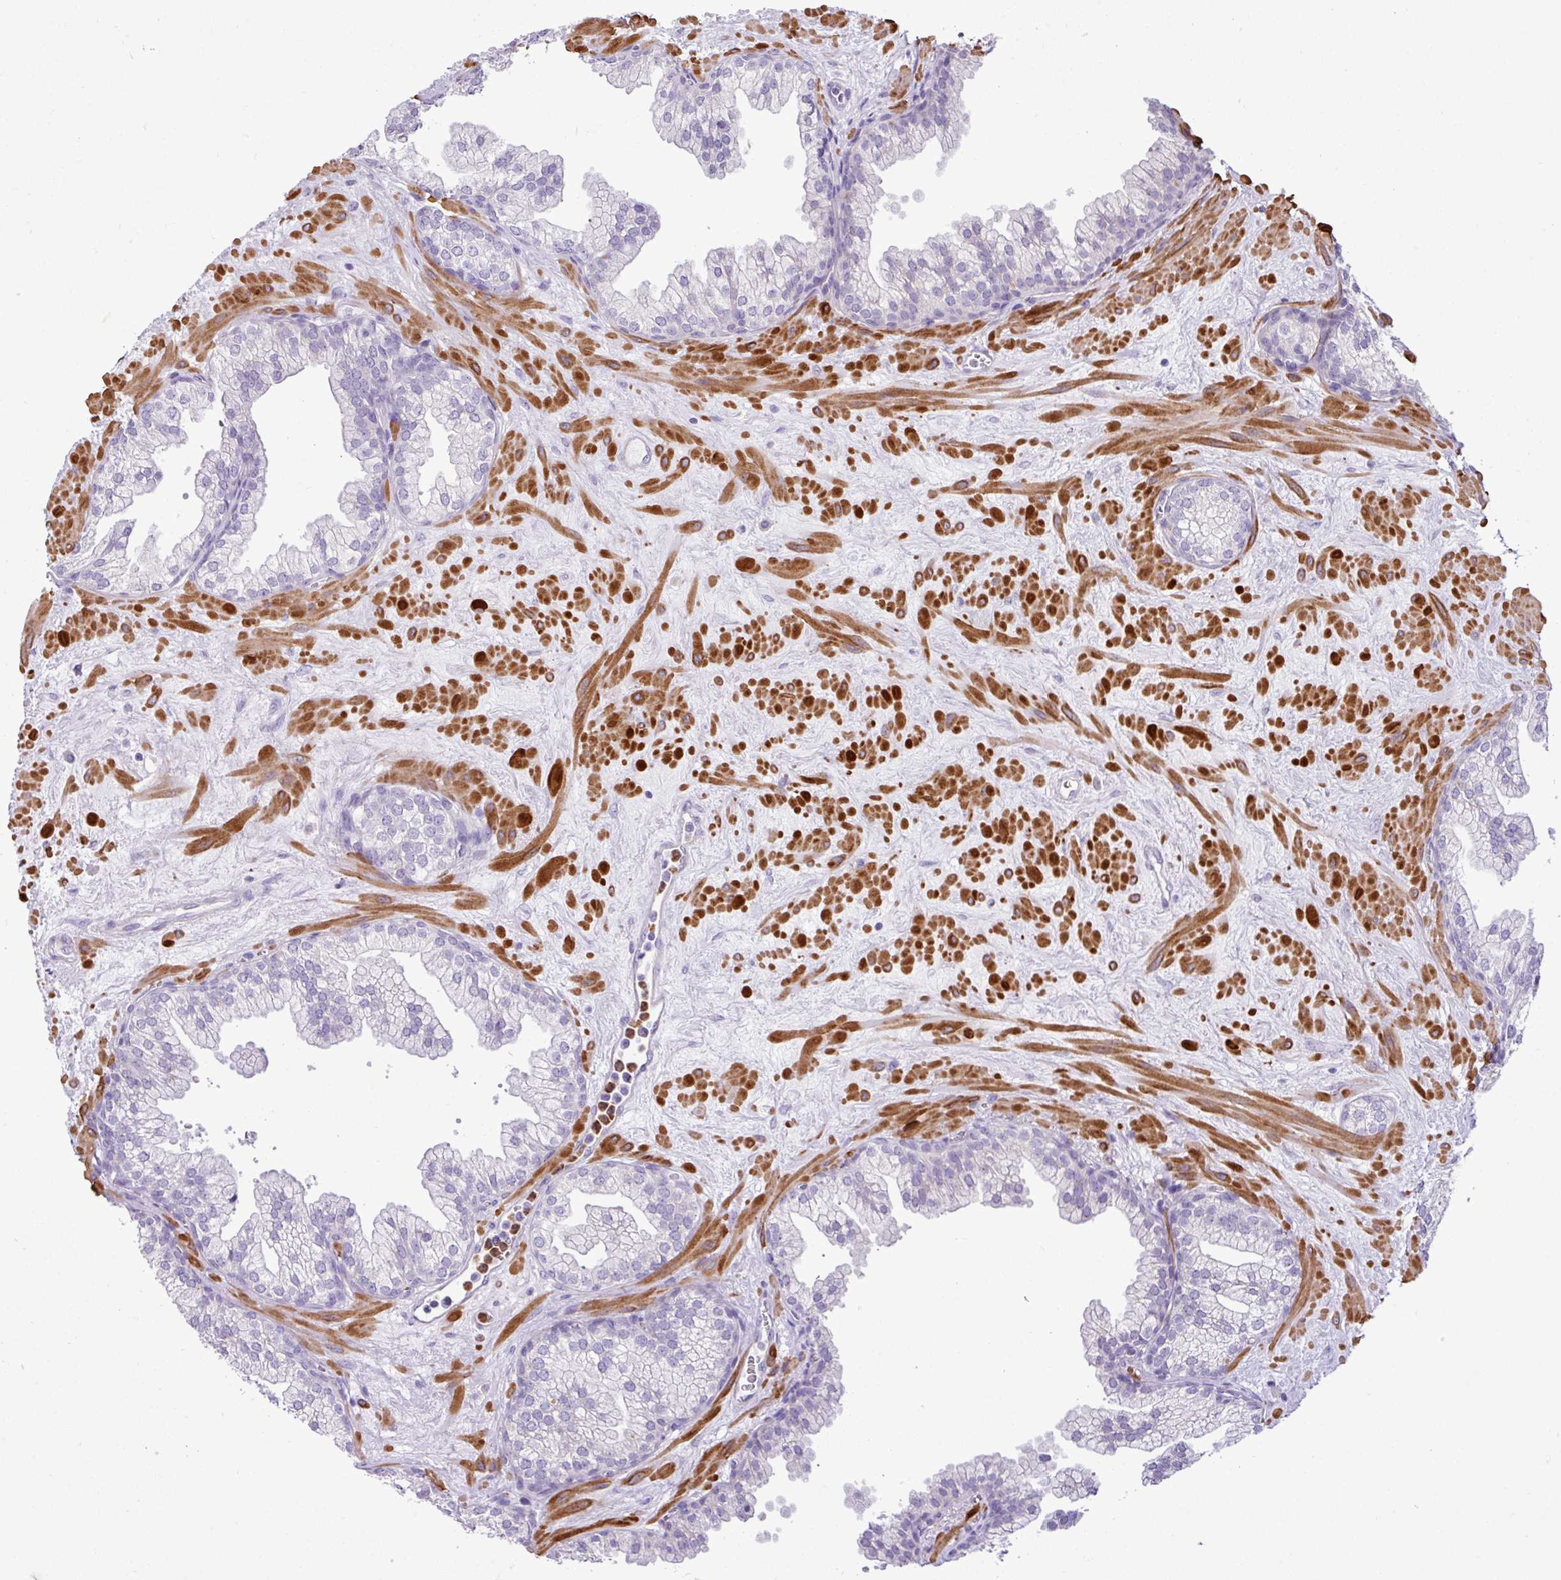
{"staining": {"intensity": "negative", "quantity": "none", "location": "none"}, "tissue": "prostate", "cell_type": "Glandular cells", "image_type": "normal", "snomed": [{"axis": "morphology", "description": "Normal tissue, NOS"}, {"axis": "topography", "description": "Prostate"}, {"axis": "topography", "description": "Peripheral nerve tissue"}], "caption": "A high-resolution image shows IHC staining of normal prostate, which demonstrates no significant positivity in glandular cells.", "gene": "ZSCAN5A", "patient": {"sex": "male", "age": 61}}